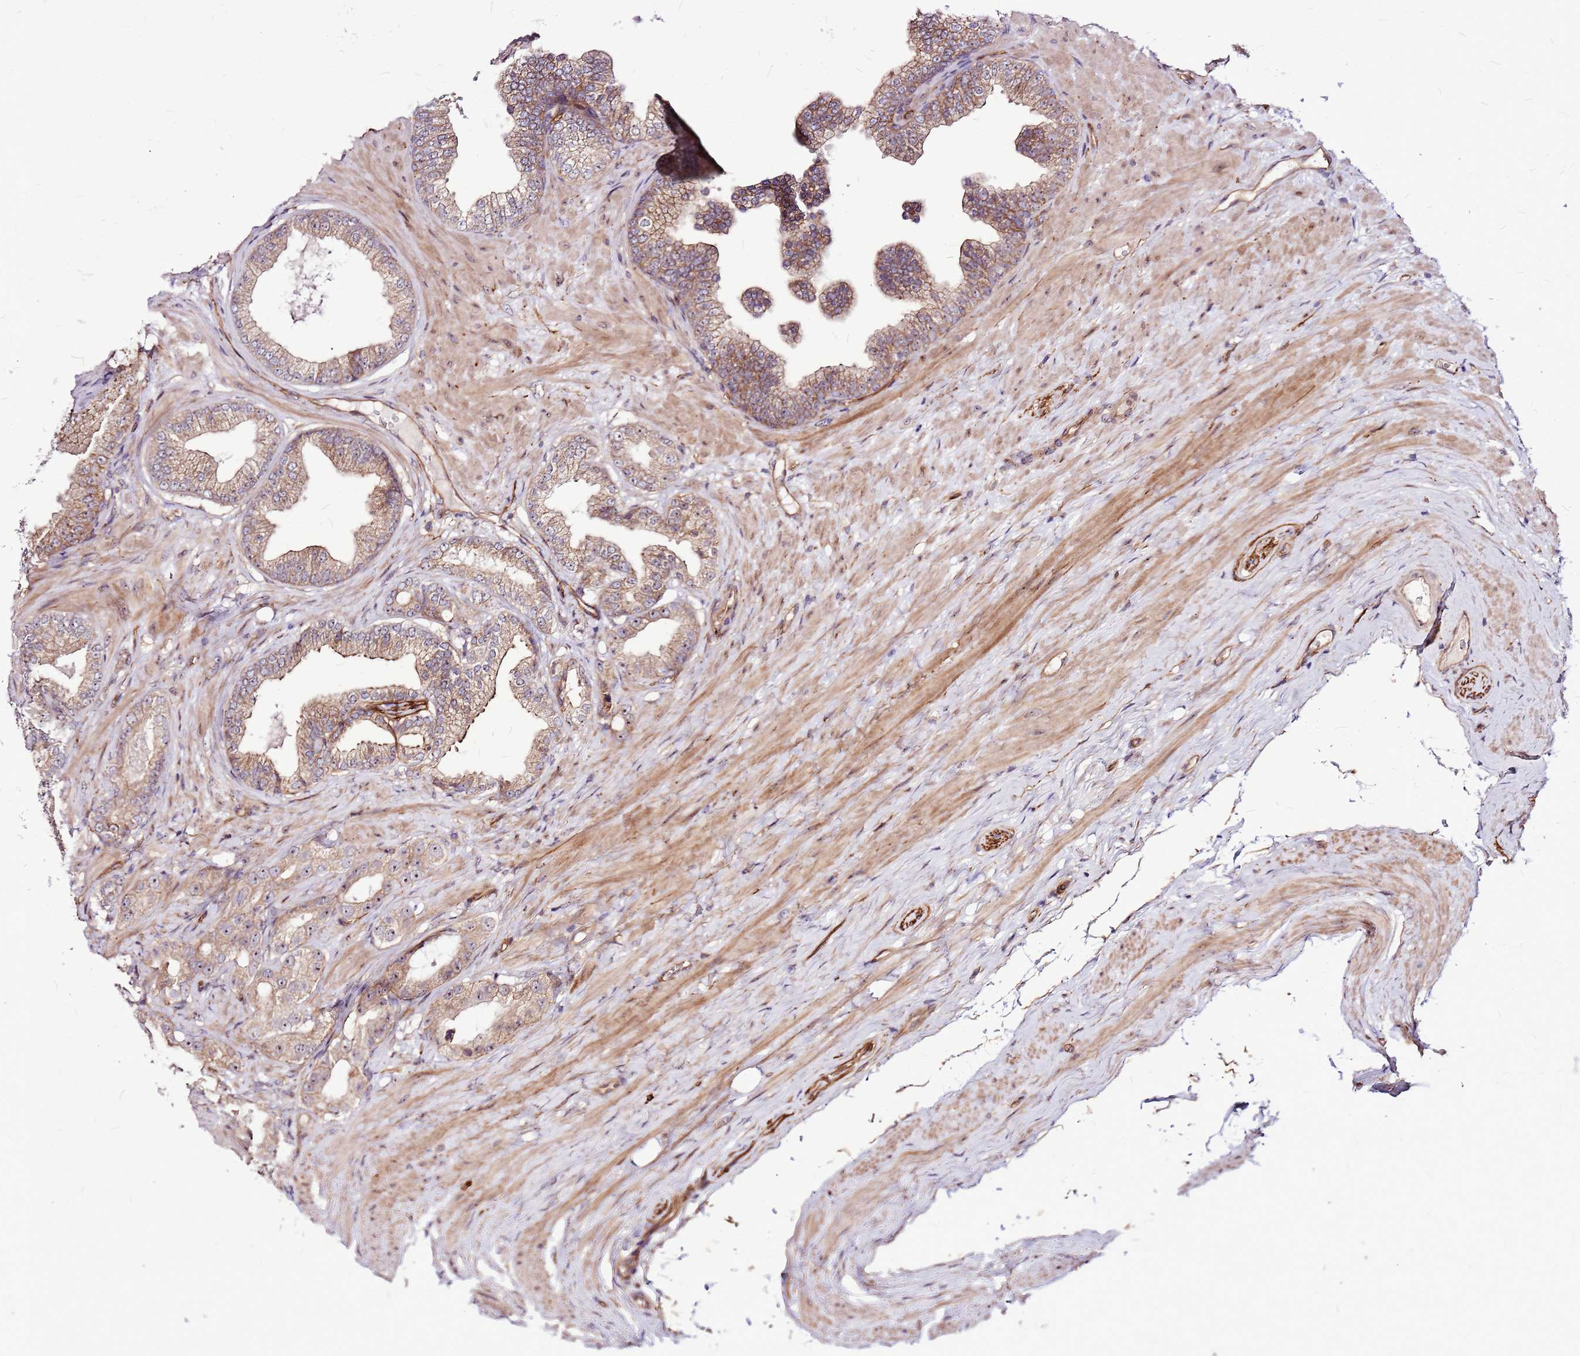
{"staining": {"intensity": "weak", "quantity": ">75%", "location": "cytoplasmic/membranous"}, "tissue": "prostate cancer", "cell_type": "Tumor cells", "image_type": "cancer", "snomed": [{"axis": "morphology", "description": "Adenocarcinoma, Low grade"}, {"axis": "topography", "description": "Prostate"}], "caption": "Immunohistochemical staining of human prostate low-grade adenocarcinoma reveals low levels of weak cytoplasmic/membranous protein positivity in approximately >75% of tumor cells.", "gene": "TOPAZ1", "patient": {"sex": "male", "age": 63}}